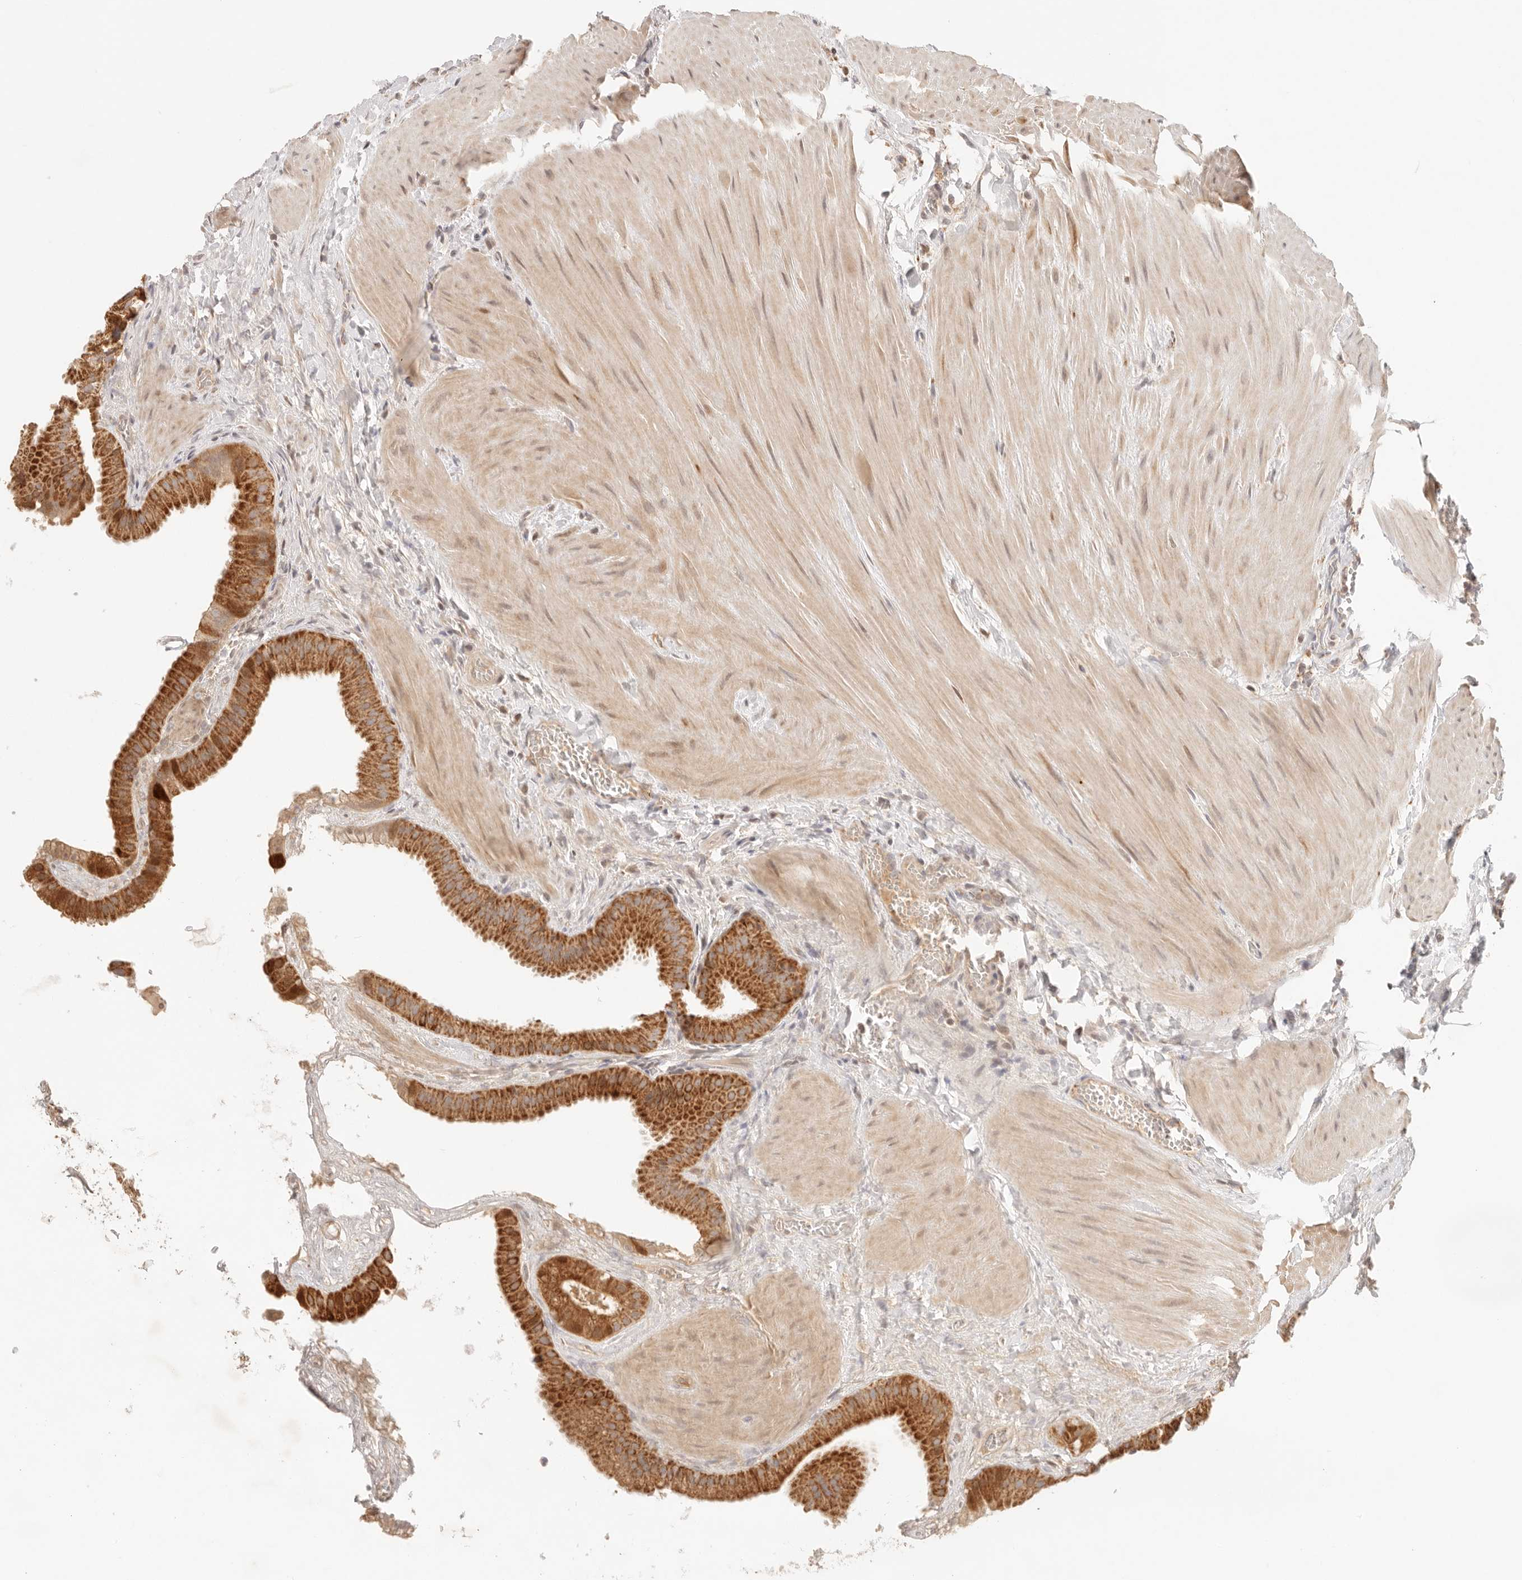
{"staining": {"intensity": "strong", "quantity": ">75%", "location": "cytoplasmic/membranous"}, "tissue": "gallbladder", "cell_type": "Glandular cells", "image_type": "normal", "snomed": [{"axis": "morphology", "description": "Normal tissue, NOS"}, {"axis": "topography", "description": "Gallbladder"}], "caption": "Immunohistochemistry photomicrograph of normal gallbladder: gallbladder stained using immunohistochemistry (IHC) demonstrates high levels of strong protein expression localized specifically in the cytoplasmic/membranous of glandular cells, appearing as a cytoplasmic/membranous brown color.", "gene": "COA6", "patient": {"sex": "male", "age": 55}}